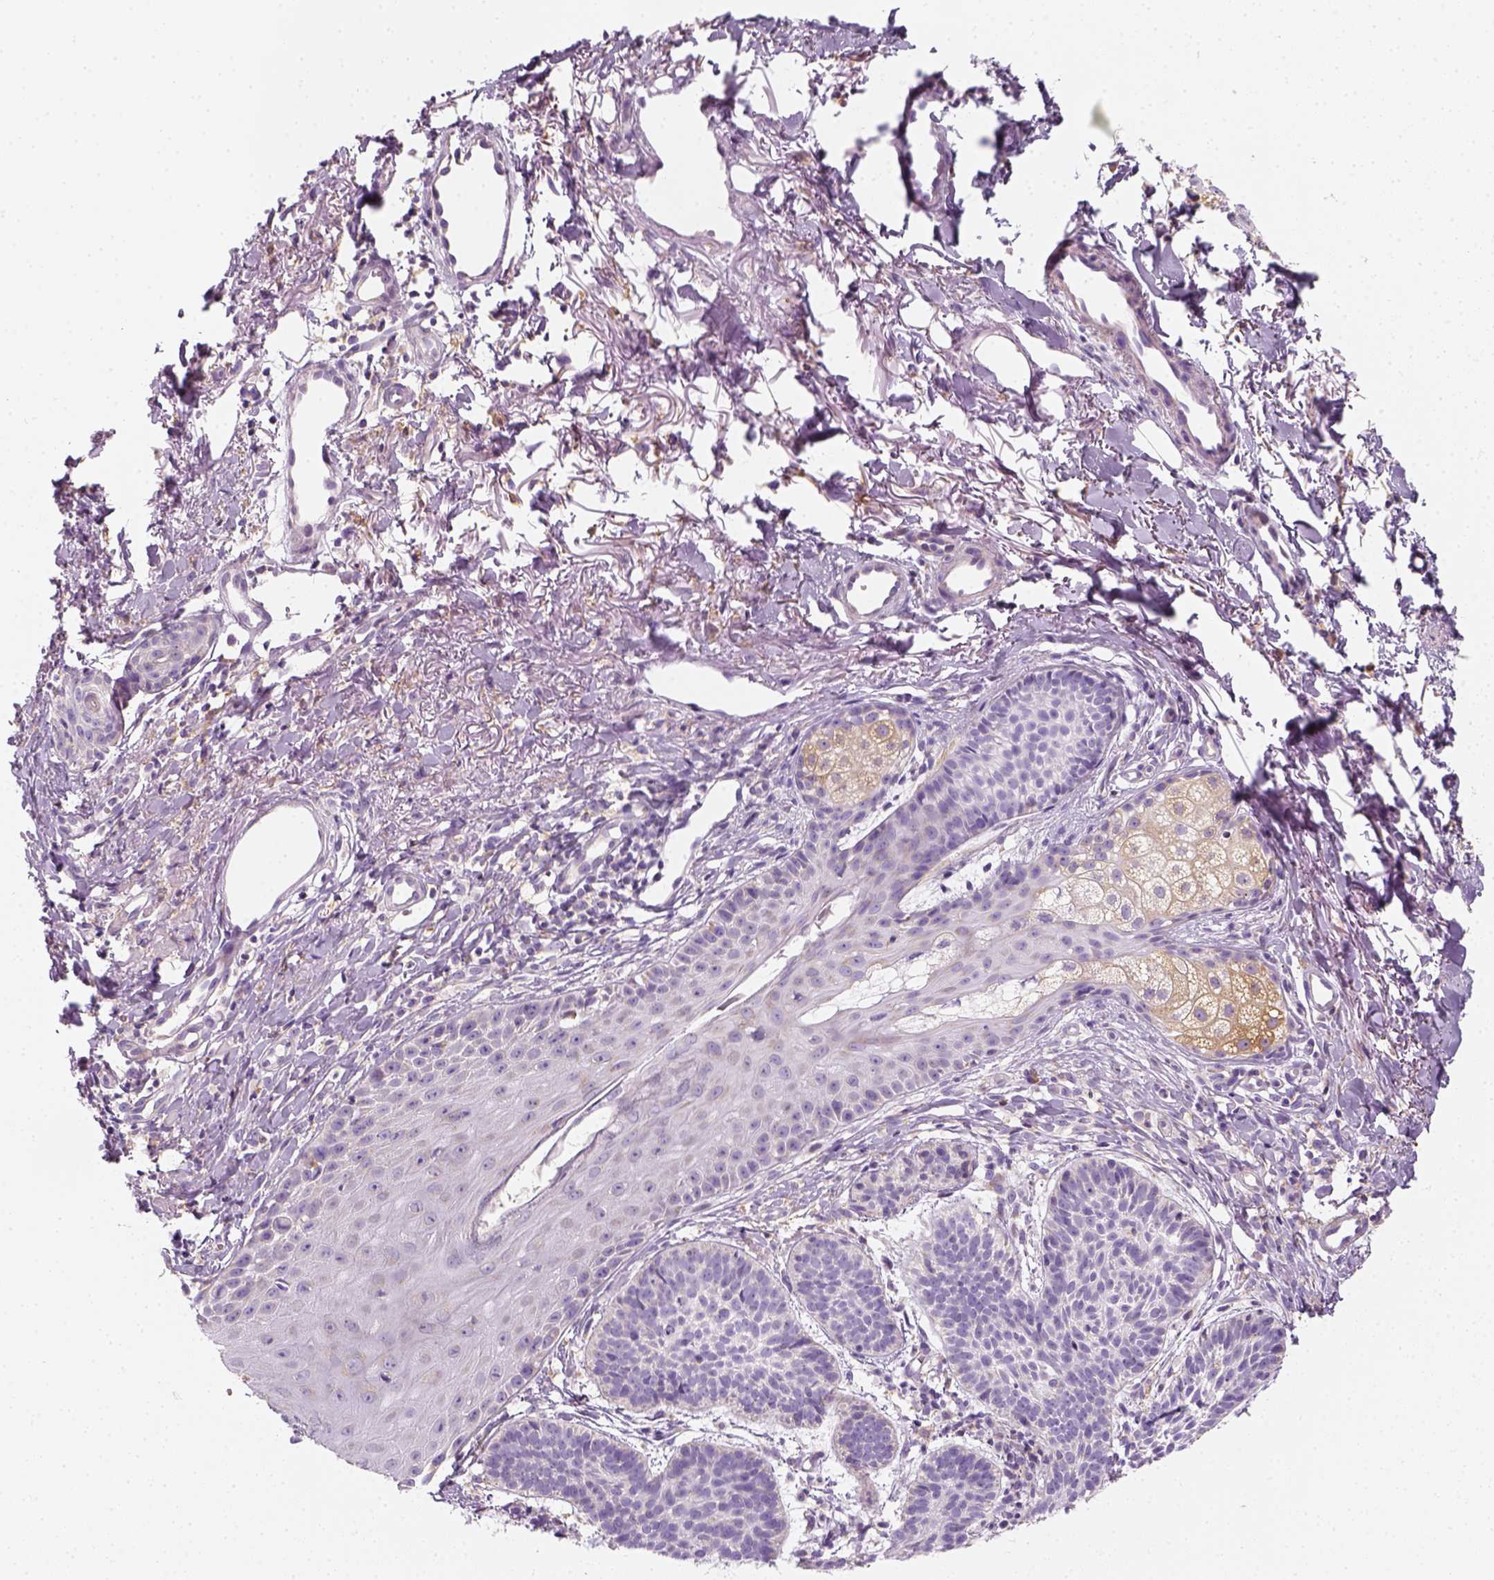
{"staining": {"intensity": "negative", "quantity": "none", "location": "none"}, "tissue": "skin cancer", "cell_type": "Tumor cells", "image_type": "cancer", "snomed": [{"axis": "morphology", "description": "Basal cell carcinoma"}, {"axis": "topography", "description": "Skin"}], "caption": "Tumor cells show no significant protein staining in skin cancer.", "gene": "AWAT2", "patient": {"sex": "male", "age": 72}}